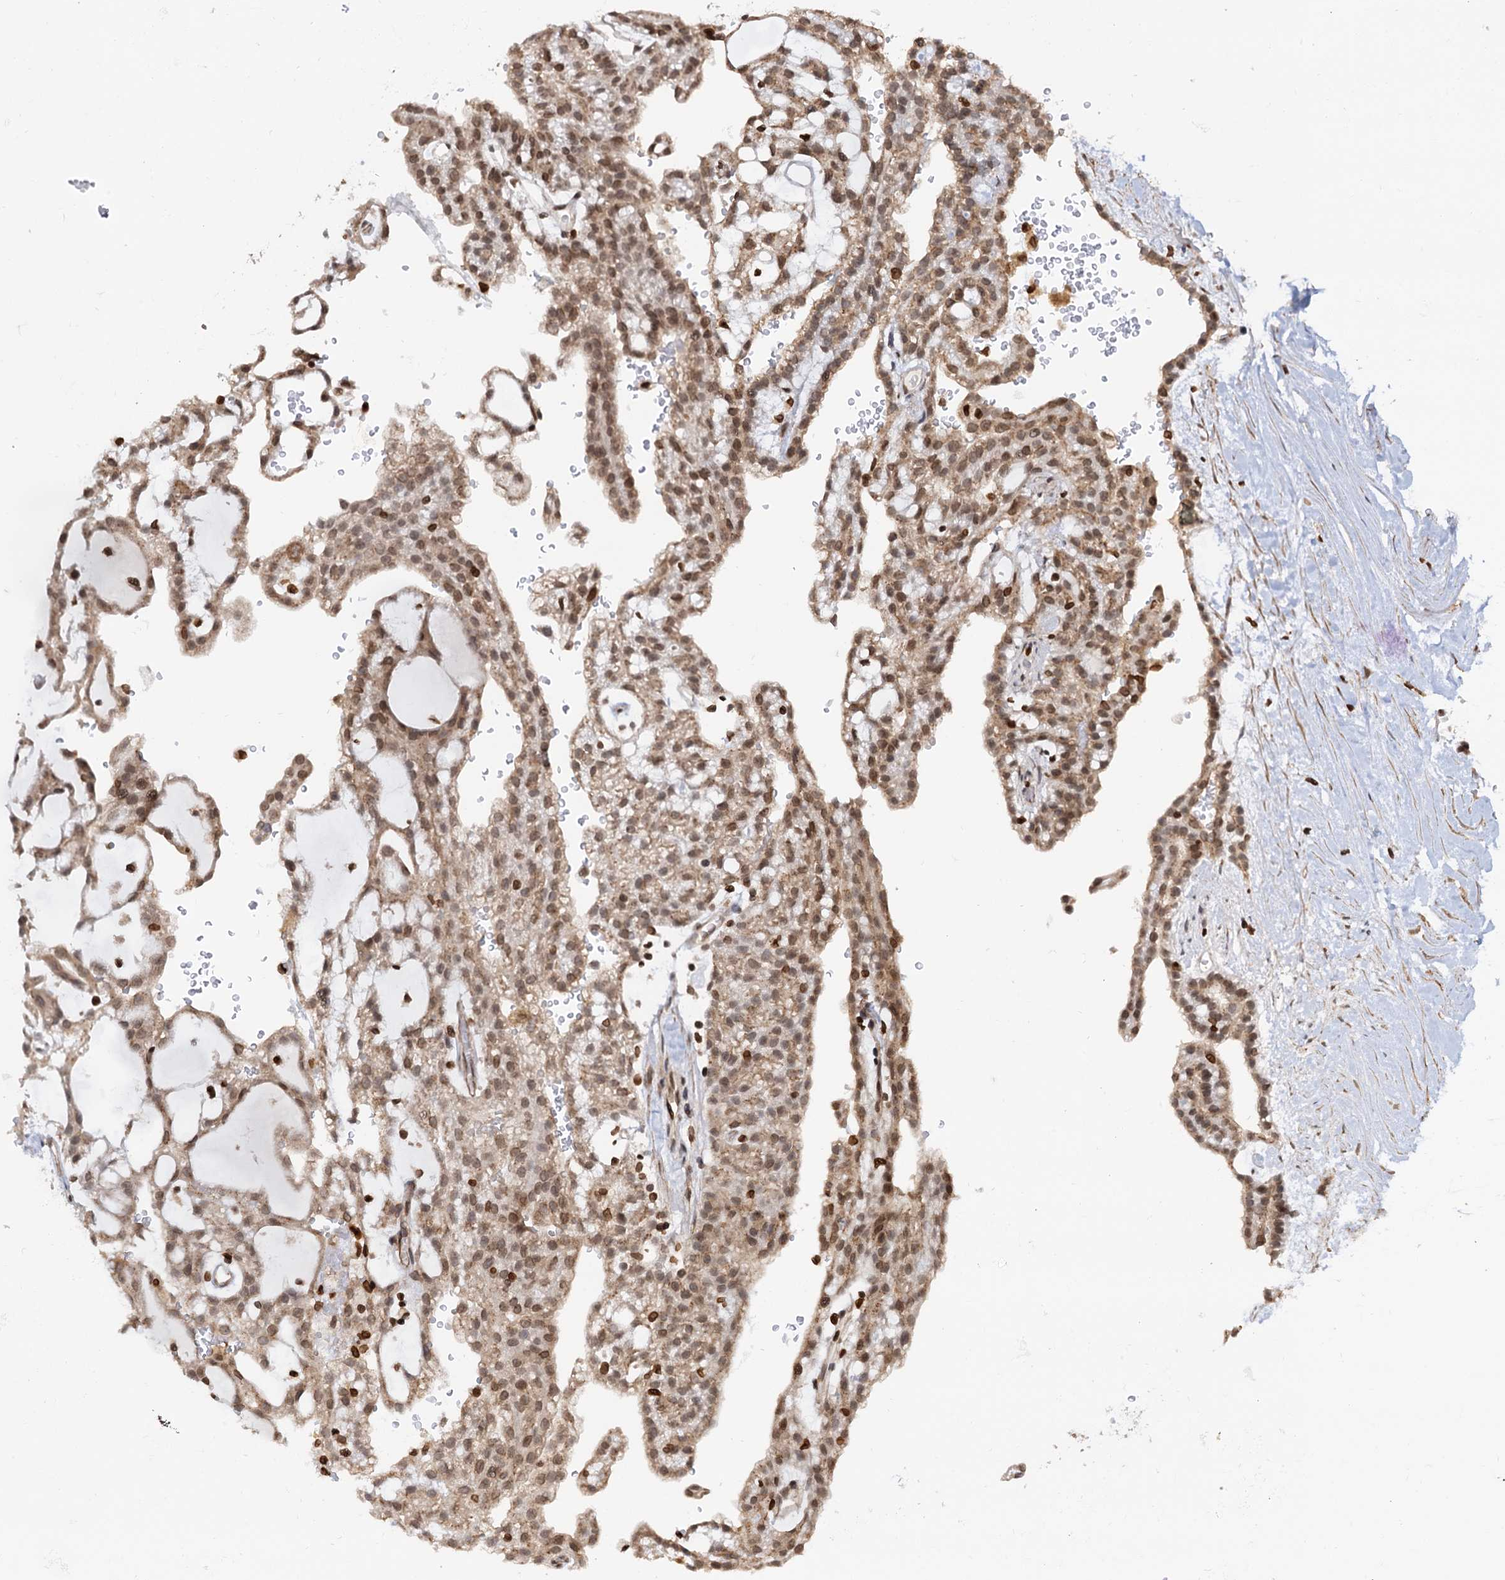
{"staining": {"intensity": "moderate", "quantity": ">75%", "location": "cytoplasmic/membranous,nuclear"}, "tissue": "renal cancer", "cell_type": "Tumor cells", "image_type": "cancer", "snomed": [{"axis": "morphology", "description": "Adenocarcinoma, NOS"}, {"axis": "topography", "description": "Kidney"}], "caption": "About >75% of tumor cells in human adenocarcinoma (renal) show moderate cytoplasmic/membranous and nuclear protein expression as visualized by brown immunohistochemical staining.", "gene": "ZC3H13", "patient": {"sex": "male", "age": 63}}